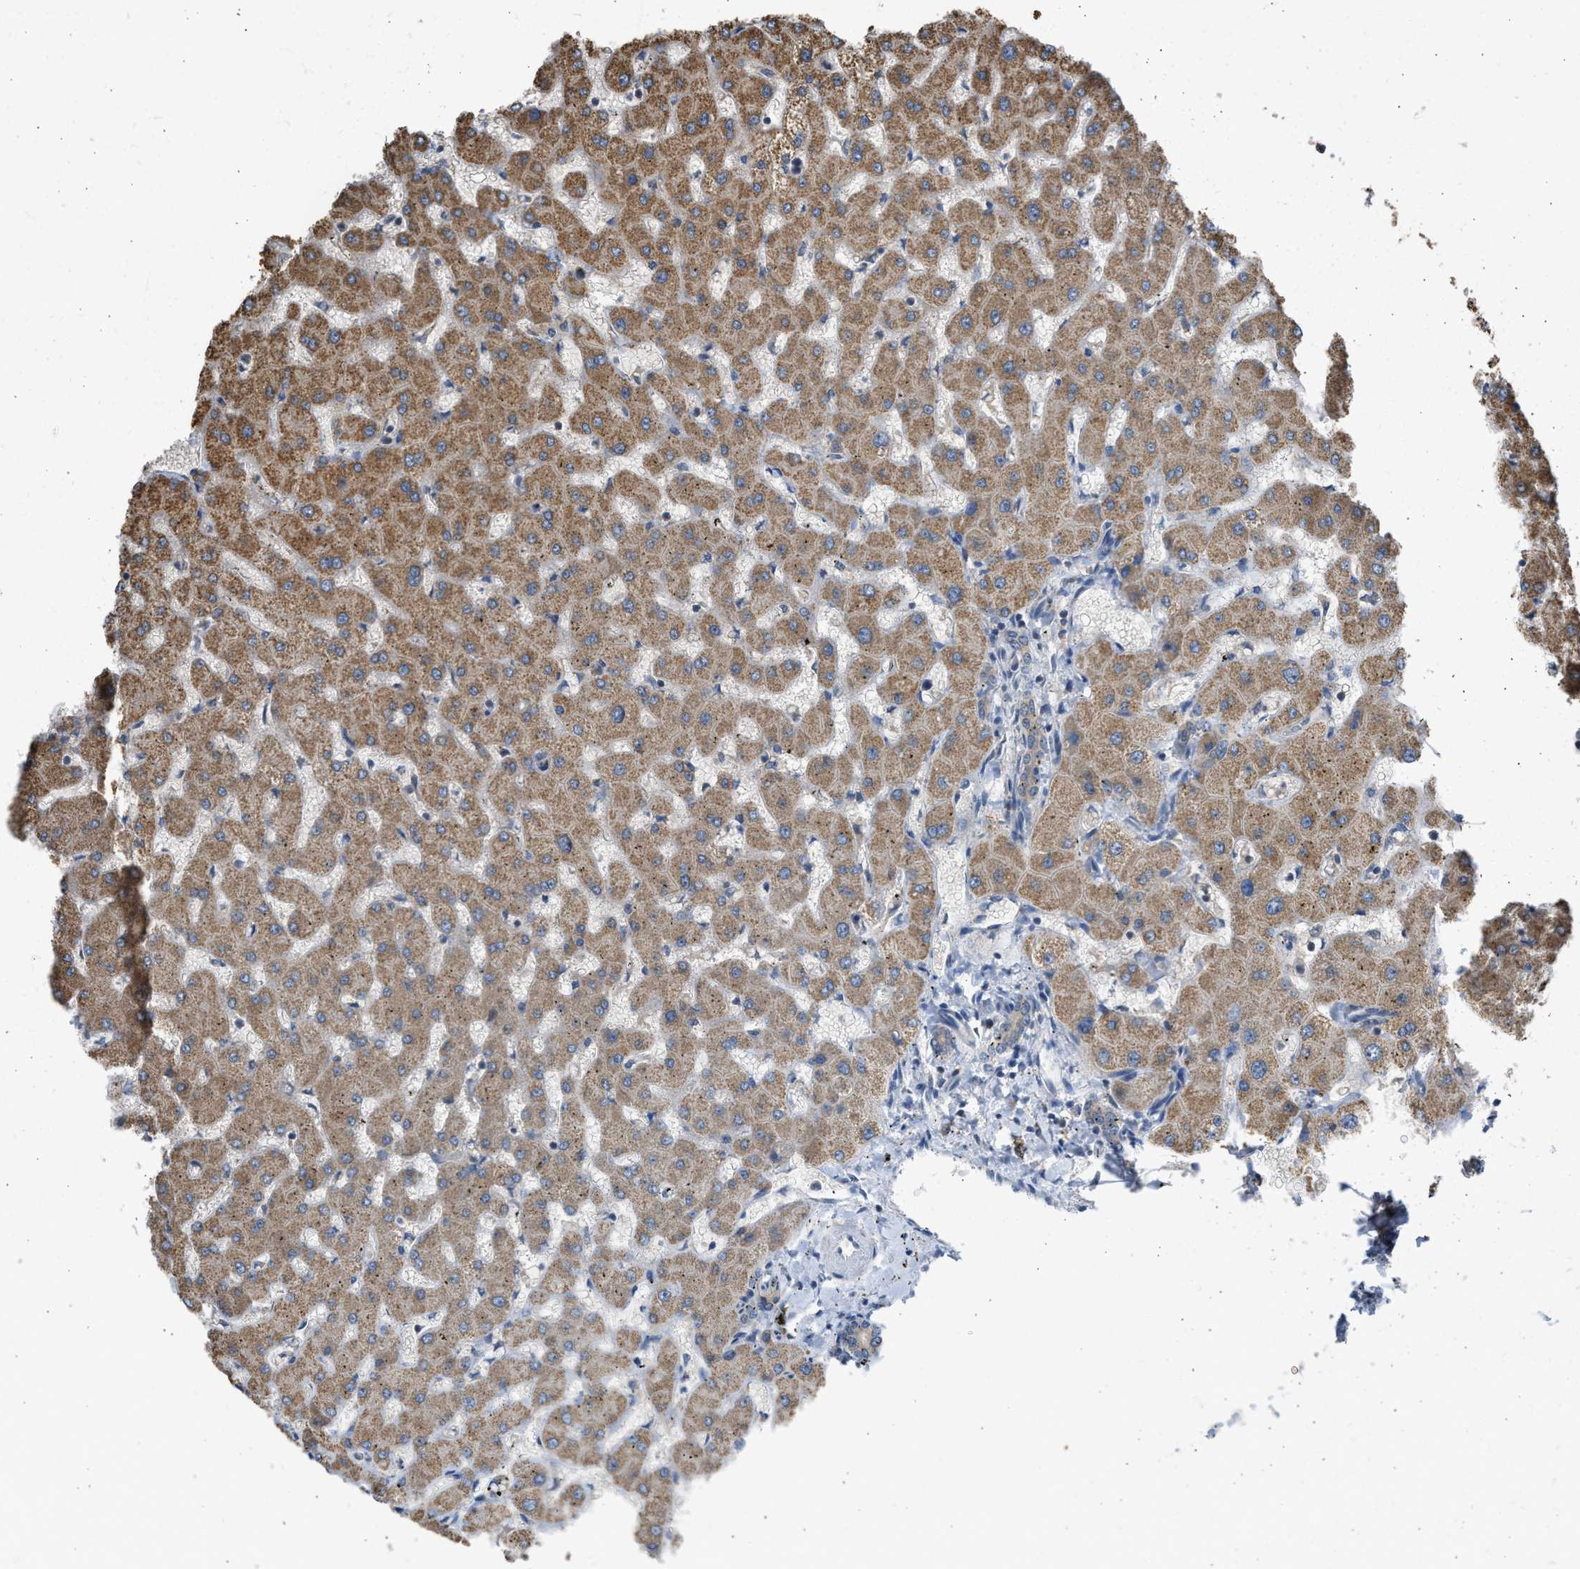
{"staining": {"intensity": "weak", "quantity": ">75%", "location": "cytoplasmic/membranous"}, "tissue": "liver", "cell_type": "Cholangiocytes", "image_type": "normal", "snomed": [{"axis": "morphology", "description": "Normal tissue, NOS"}, {"axis": "topography", "description": "Liver"}], "caption": "This photomicrograph reveals unremarkable liver stained with IHC to label a protein in brown. The cytoplasmic/membranous of cholangiocytes show weak positivity for the protein. Nuclei are counter-stained blue.", "gene": "CYP1A1", "patient": {"sex": "female", "age": 63}}